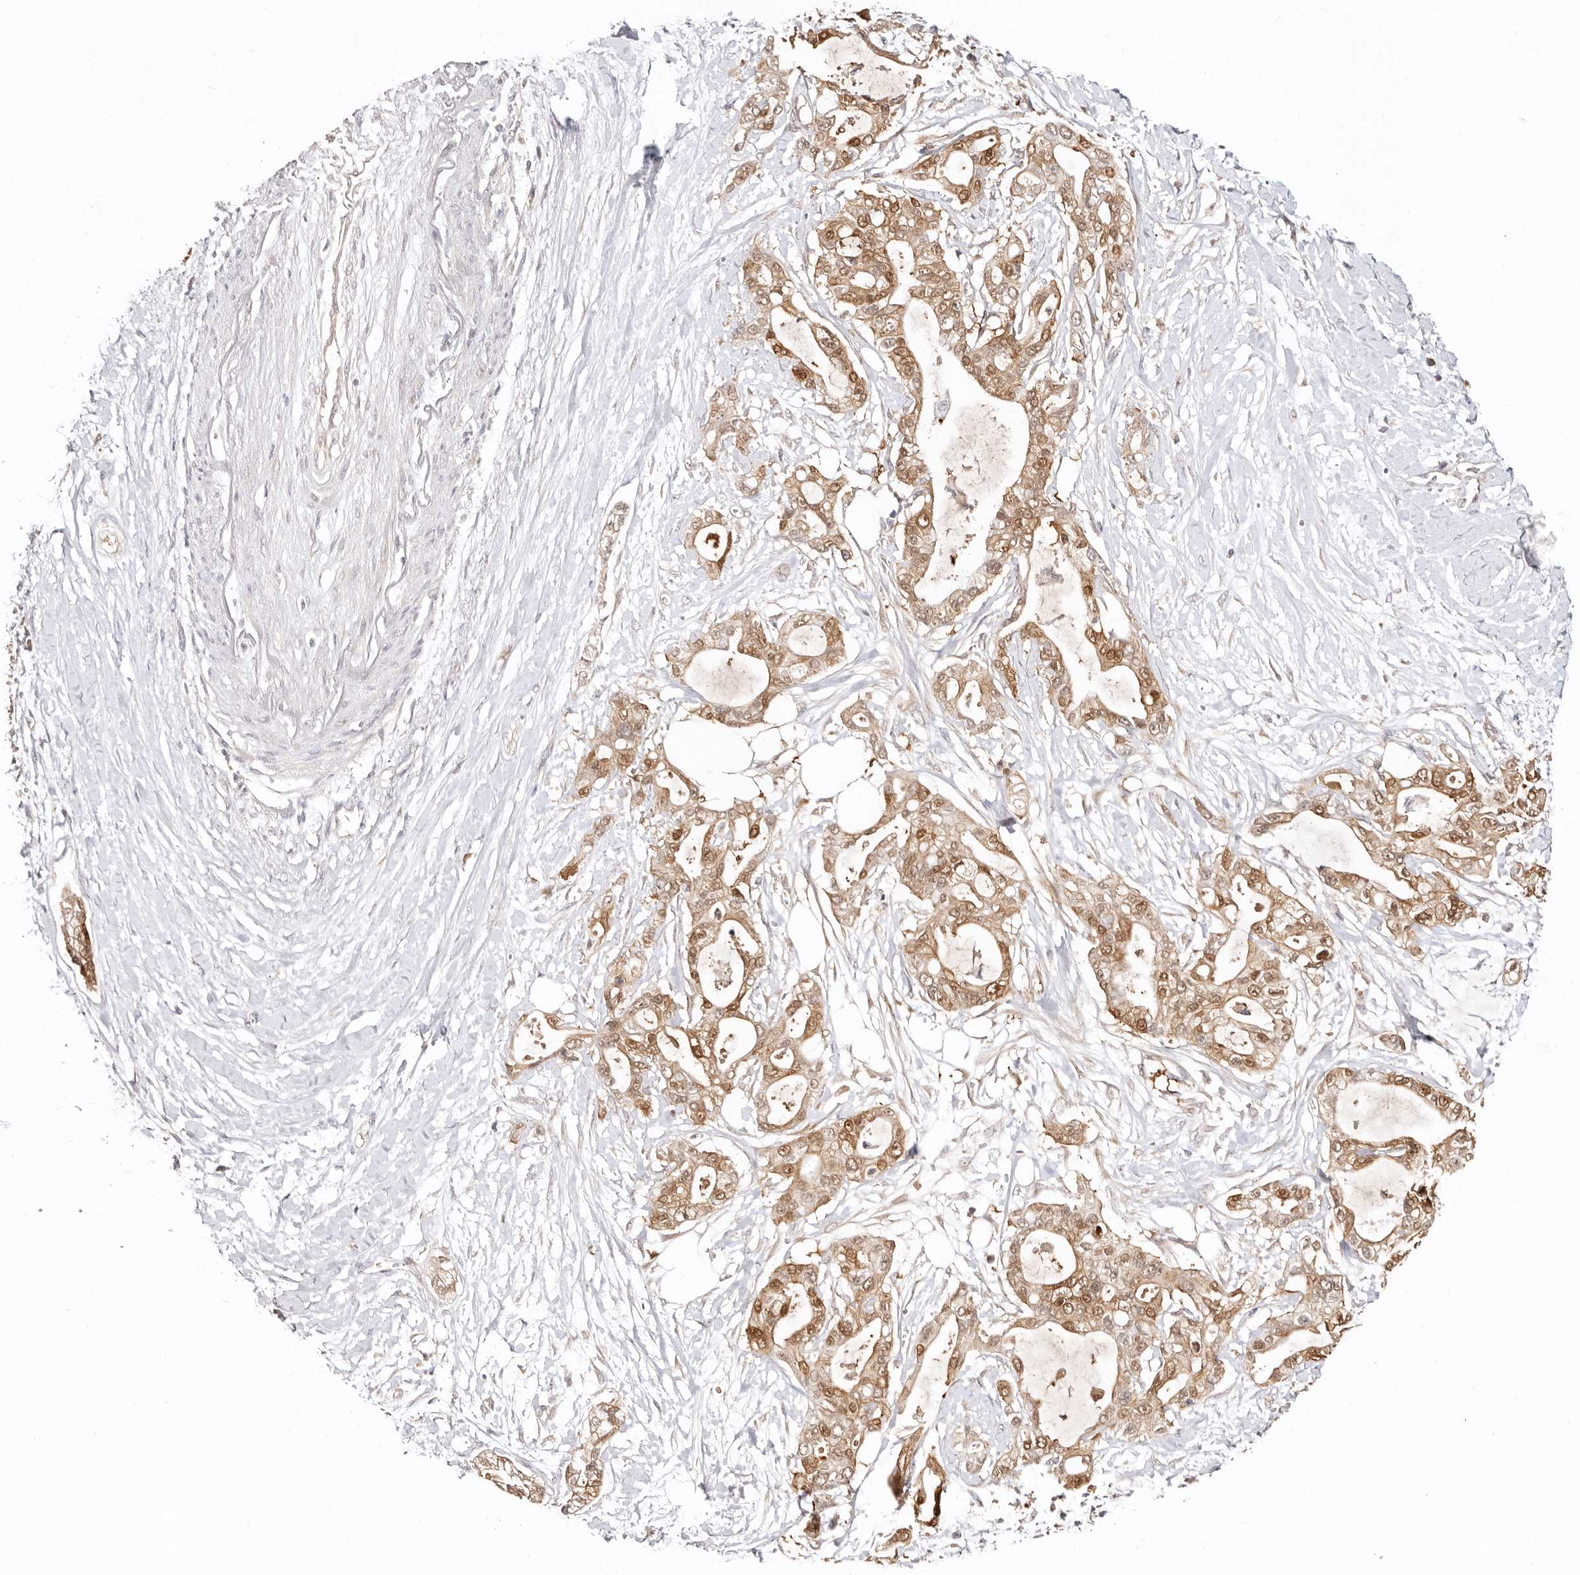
{"staining": {"intensity": "moderate", "quantity": ">75%", "location": "cytoplasmic/membranous,nuclear"}, "tissue": "pancreatic cancer", "cell_type": "Tumor cells", "image_type": "cancer", "snomed": [{"axis": "morphology", "description": "Adenocarcinoma, NOS"}, {"axis": "topography", "description": "Pancreas"}], "caption": "Pancreatic cancer was stained to show a protein in brown. There is medium levels of moderate cytoplasmic/membranous and nuclear positivity in approximately >75% of tumor cells.", "gene": "BCL2L15", "patient": {"sex": "male", "age": 68}}